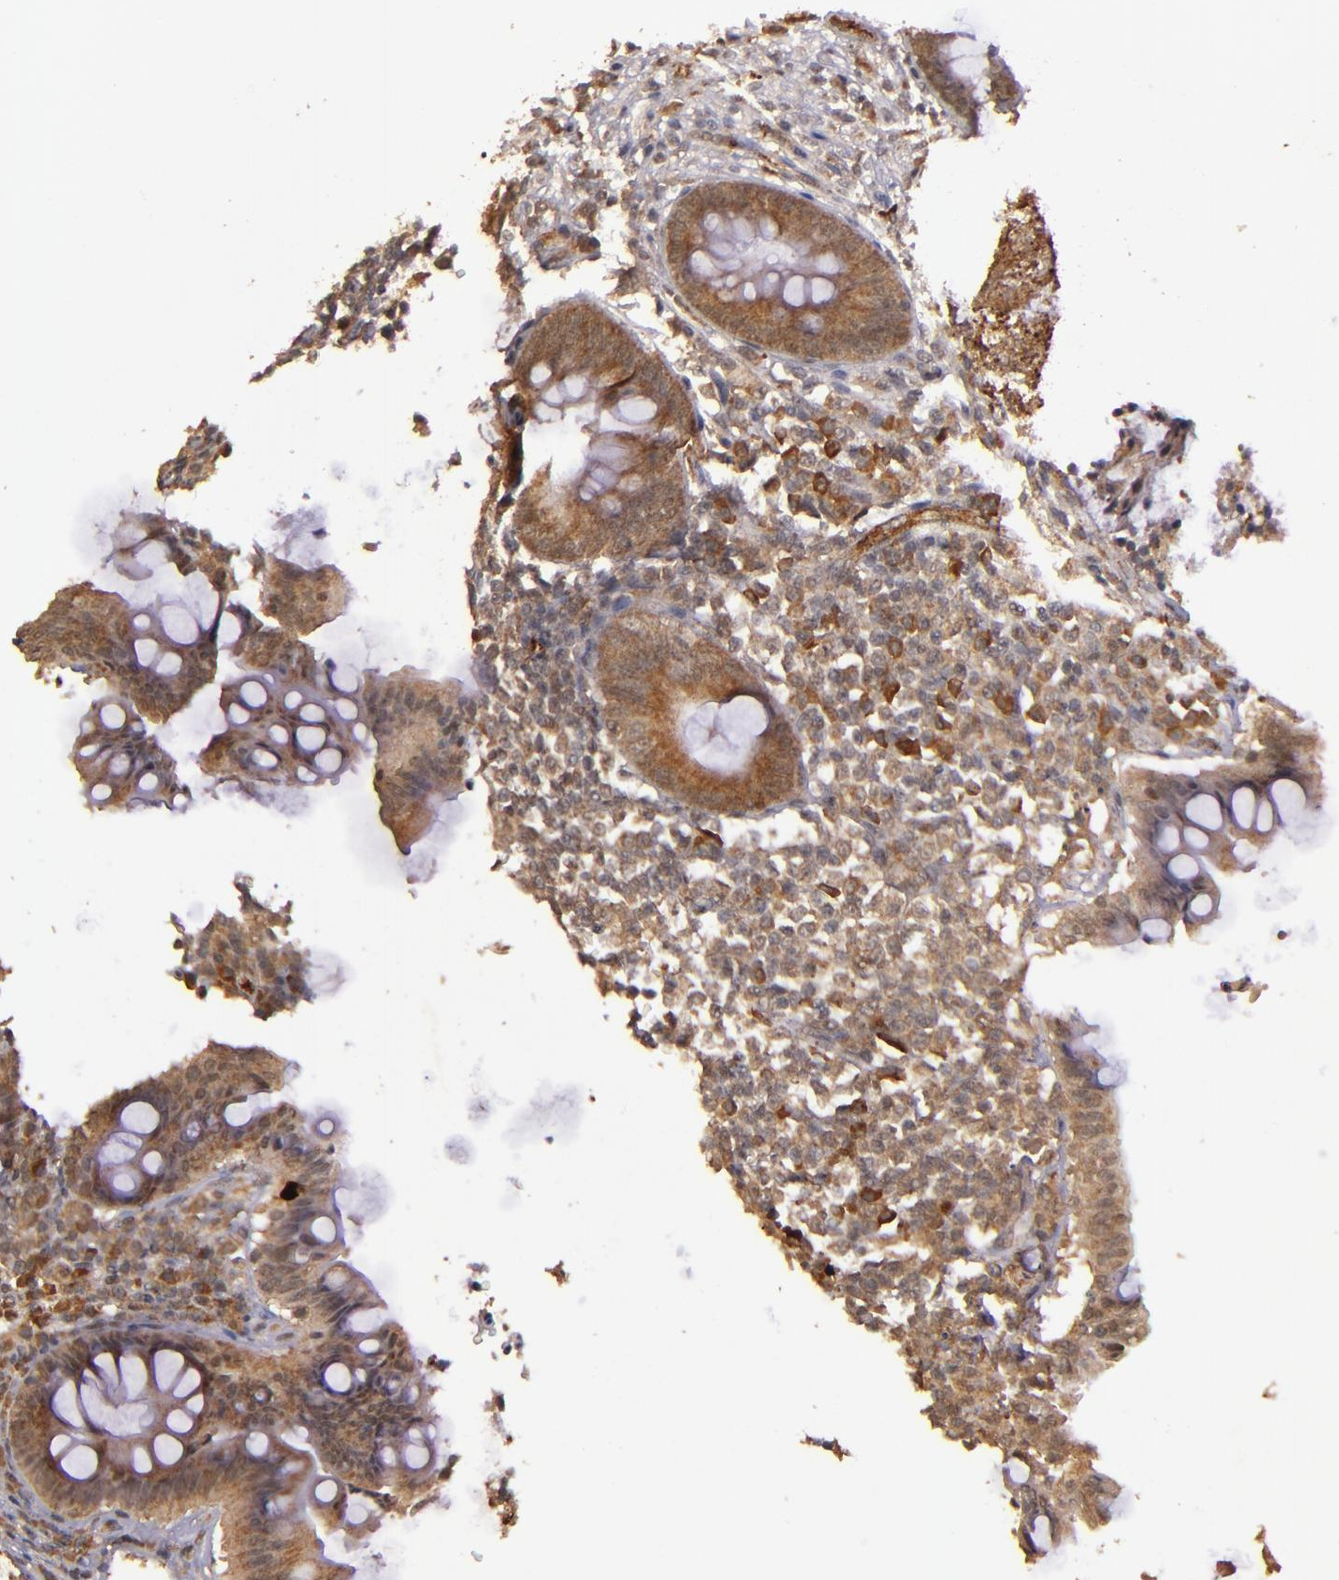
{"staining": {"intensity": "strong", "quantity": ">75%", "location": "cytoplasmic/membranous"}, "tissue": "appendix", "cell_type": "Glandular cells", "image_type": "normal", "snomed": [{"axis": "morphology", "description": "Normal tissue, NOS"}, {"axis": "topography", "description": "Appendix"}], "caption": "This micrograph demonstrates normal appendix stained with immunohistochemistry to label a protein in brown. The cytoplasmic/membranous of glandular cells show strong positivity for the protein. Nuclei are counter-stained blue.", "gene": "RIOK3", "patient": {"sex": "female", "age": 66}}